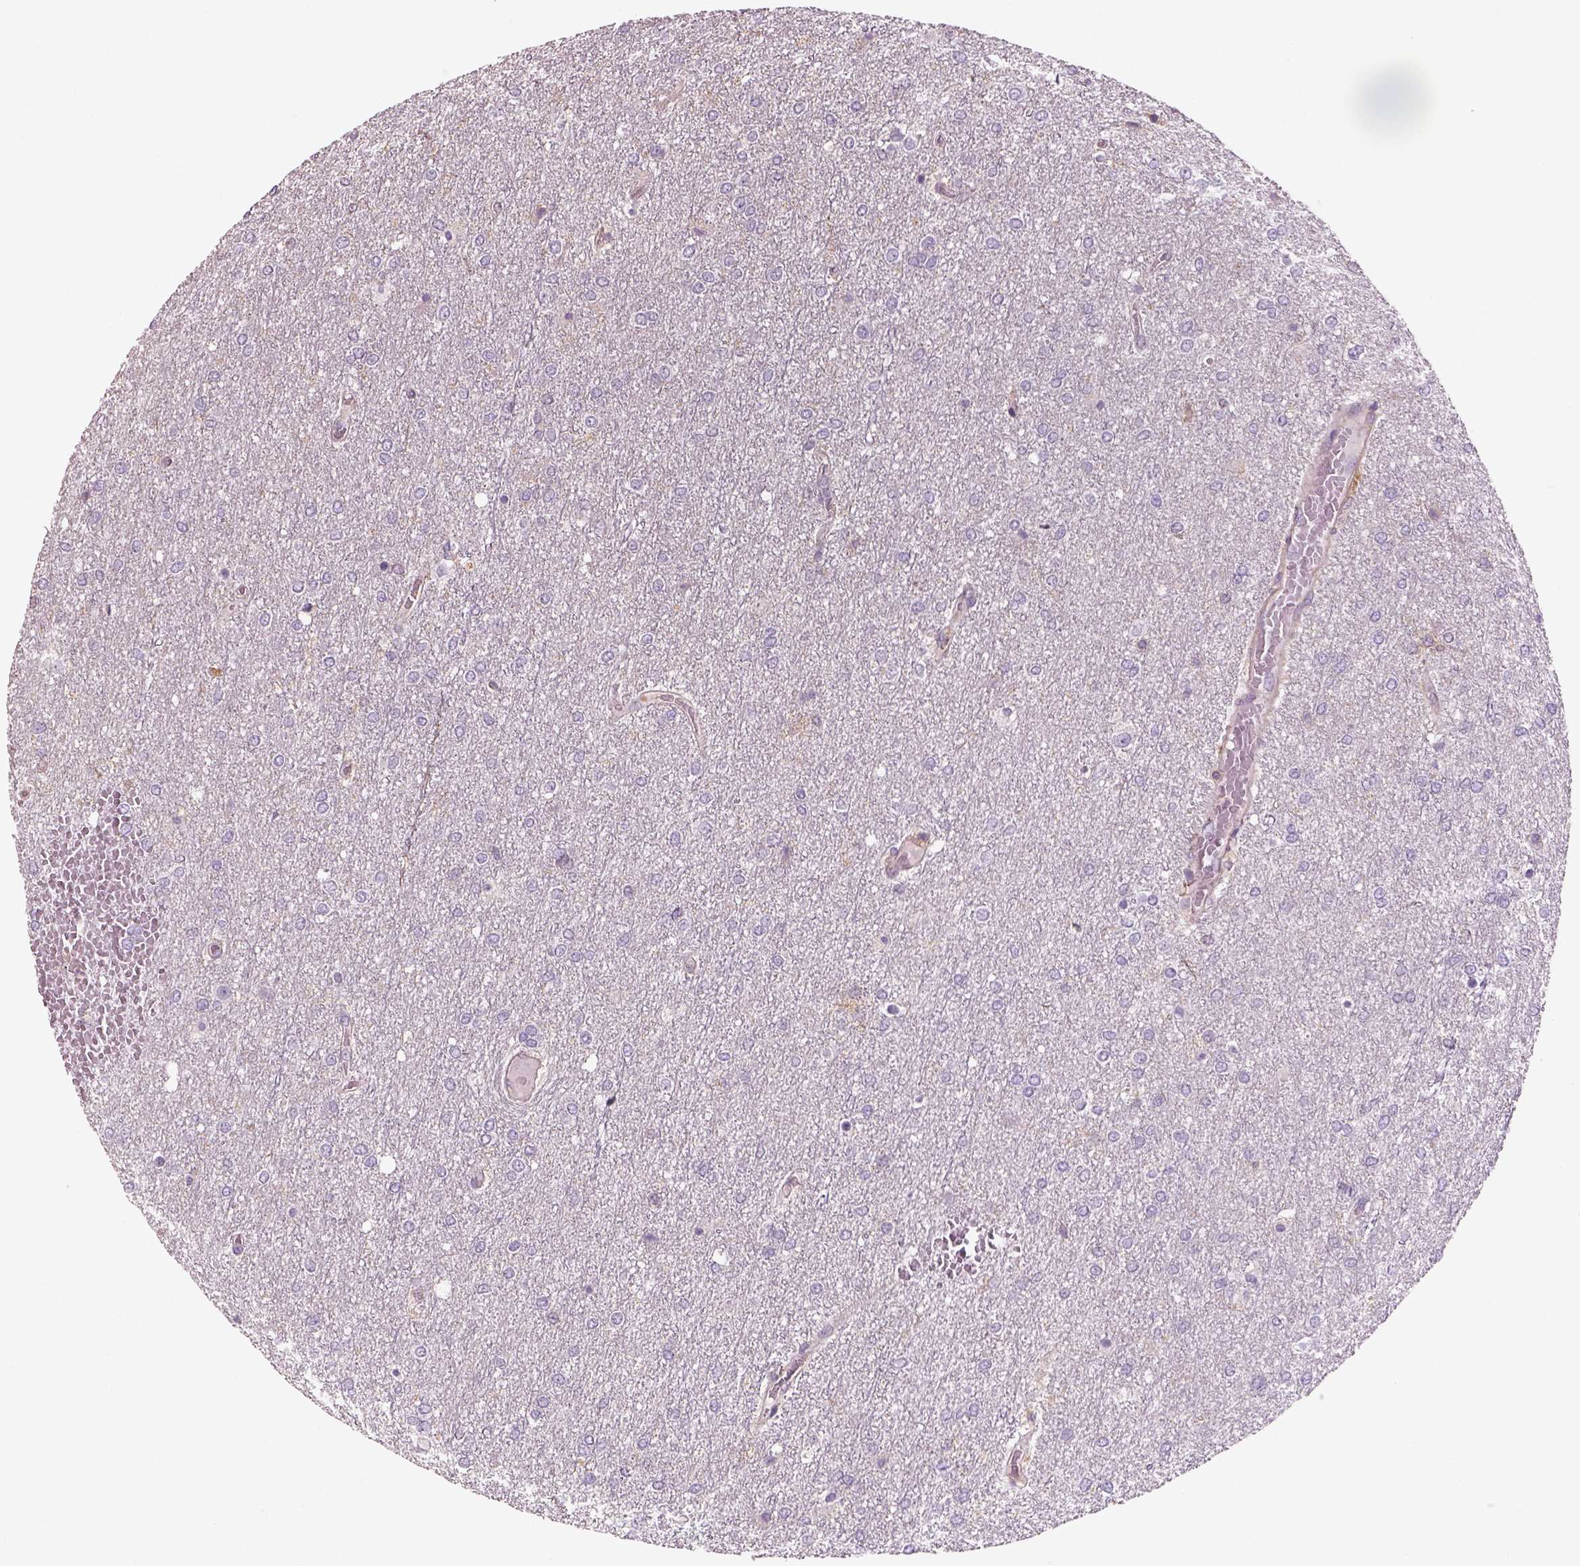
{"staining": {"intensity": "negative", "quantity": "none", "location": "none"}, "tissue": "glioma", "cell_type": "Tumor cells", "image_type": "cancer", "snomed": [{"axis": "morphology", "description": "Glioma, malignant, High grade"}, {"axis": "topography", "description": "Brain"}], "caption": "IHC of human malignant glioma (high-grade) reveals no expression in tumor cells.", "gene": "OTUD6A", "patient": {"sex": "female", "age": 61}}